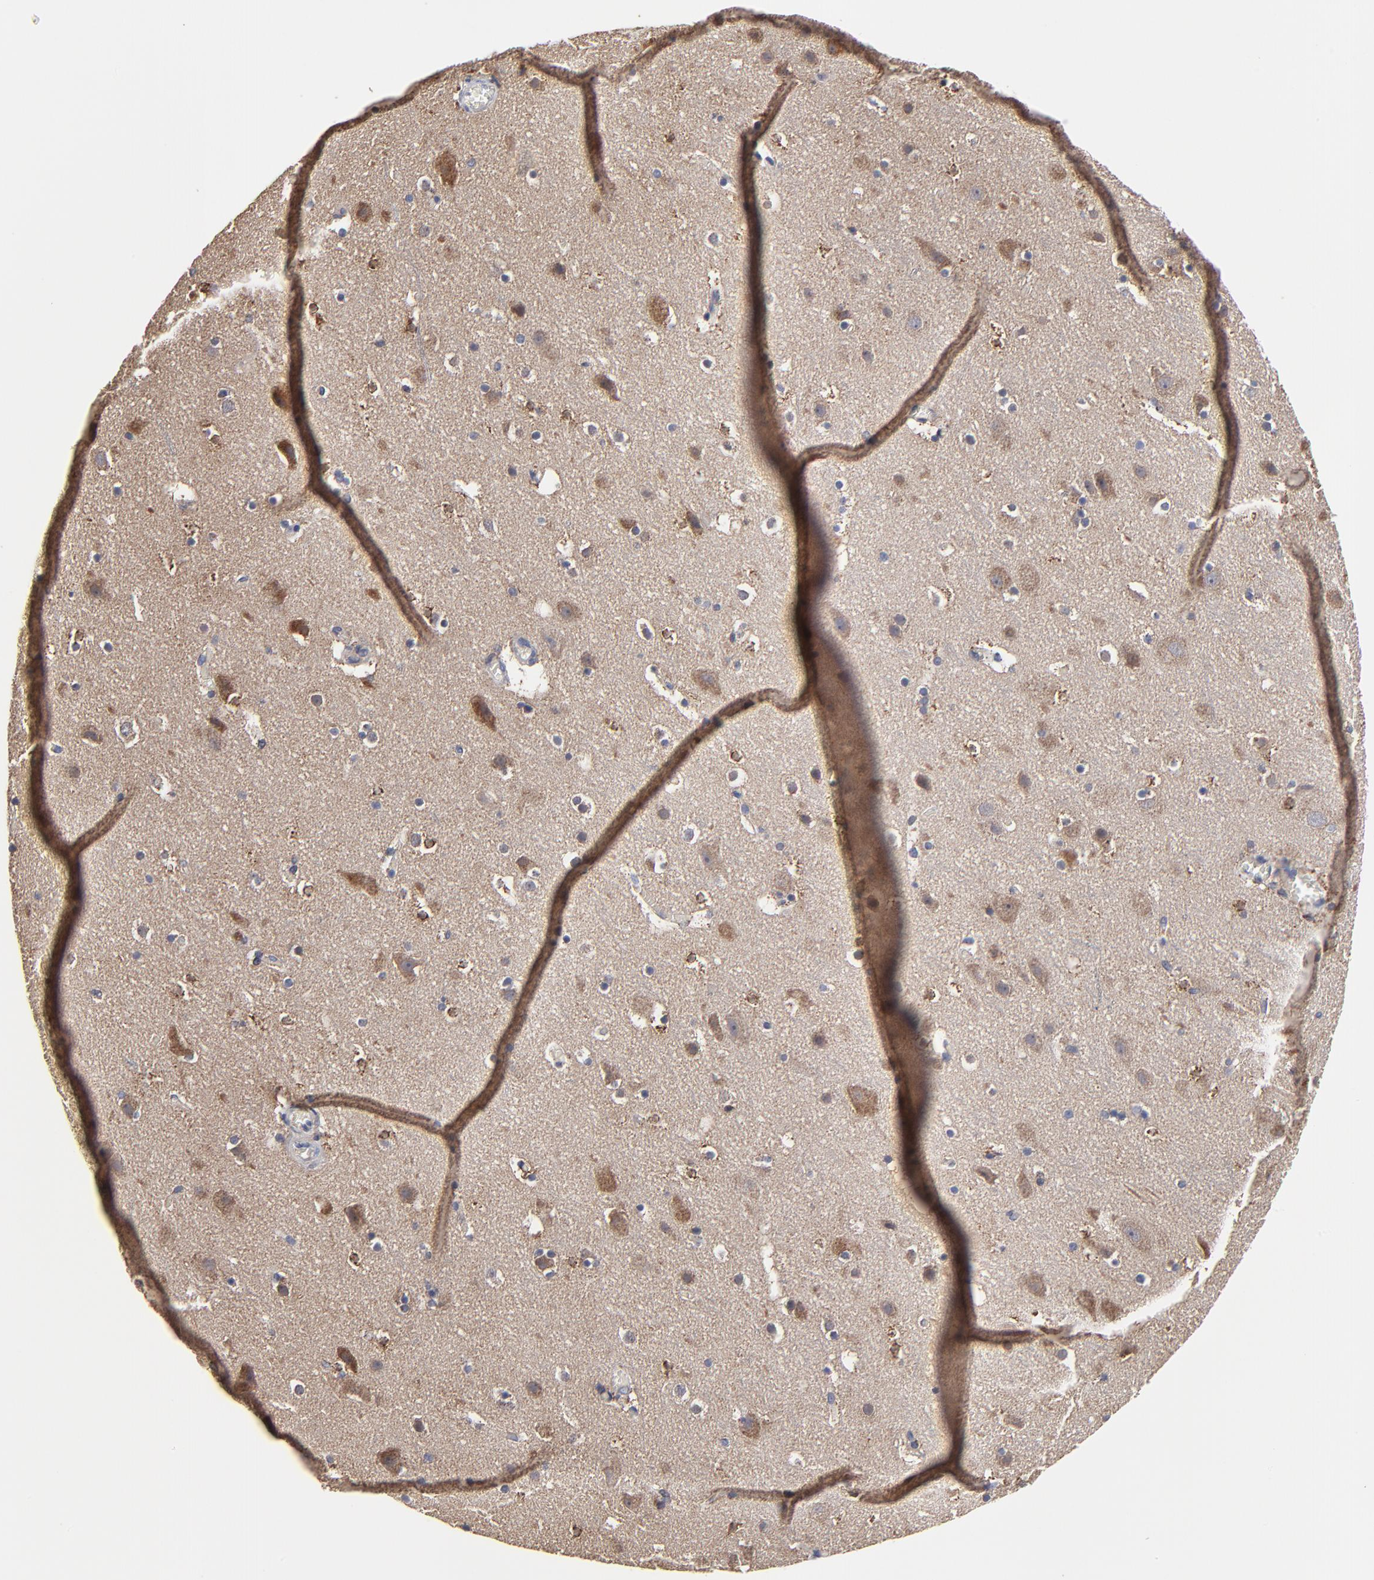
{"staining": {"intensity": "negative", "quantity": "none", "location": "none"}, "tissue": "cerebral cortex", "cell_type": "Endothelial cells", "image_type": "normal", "snomed": [{"axis": "morphology", "description": "Normal tissue, NOS"}, {"axis": "topography", "description": "Cerebral cortex"}], "caption": "An IHC histopathology image of benign cerebral cortex is shown. There is no staining in endothelial cells of cerebral cortex.", "gene": "ZNF550", "patient": {"sex": "male", "age": 45}}